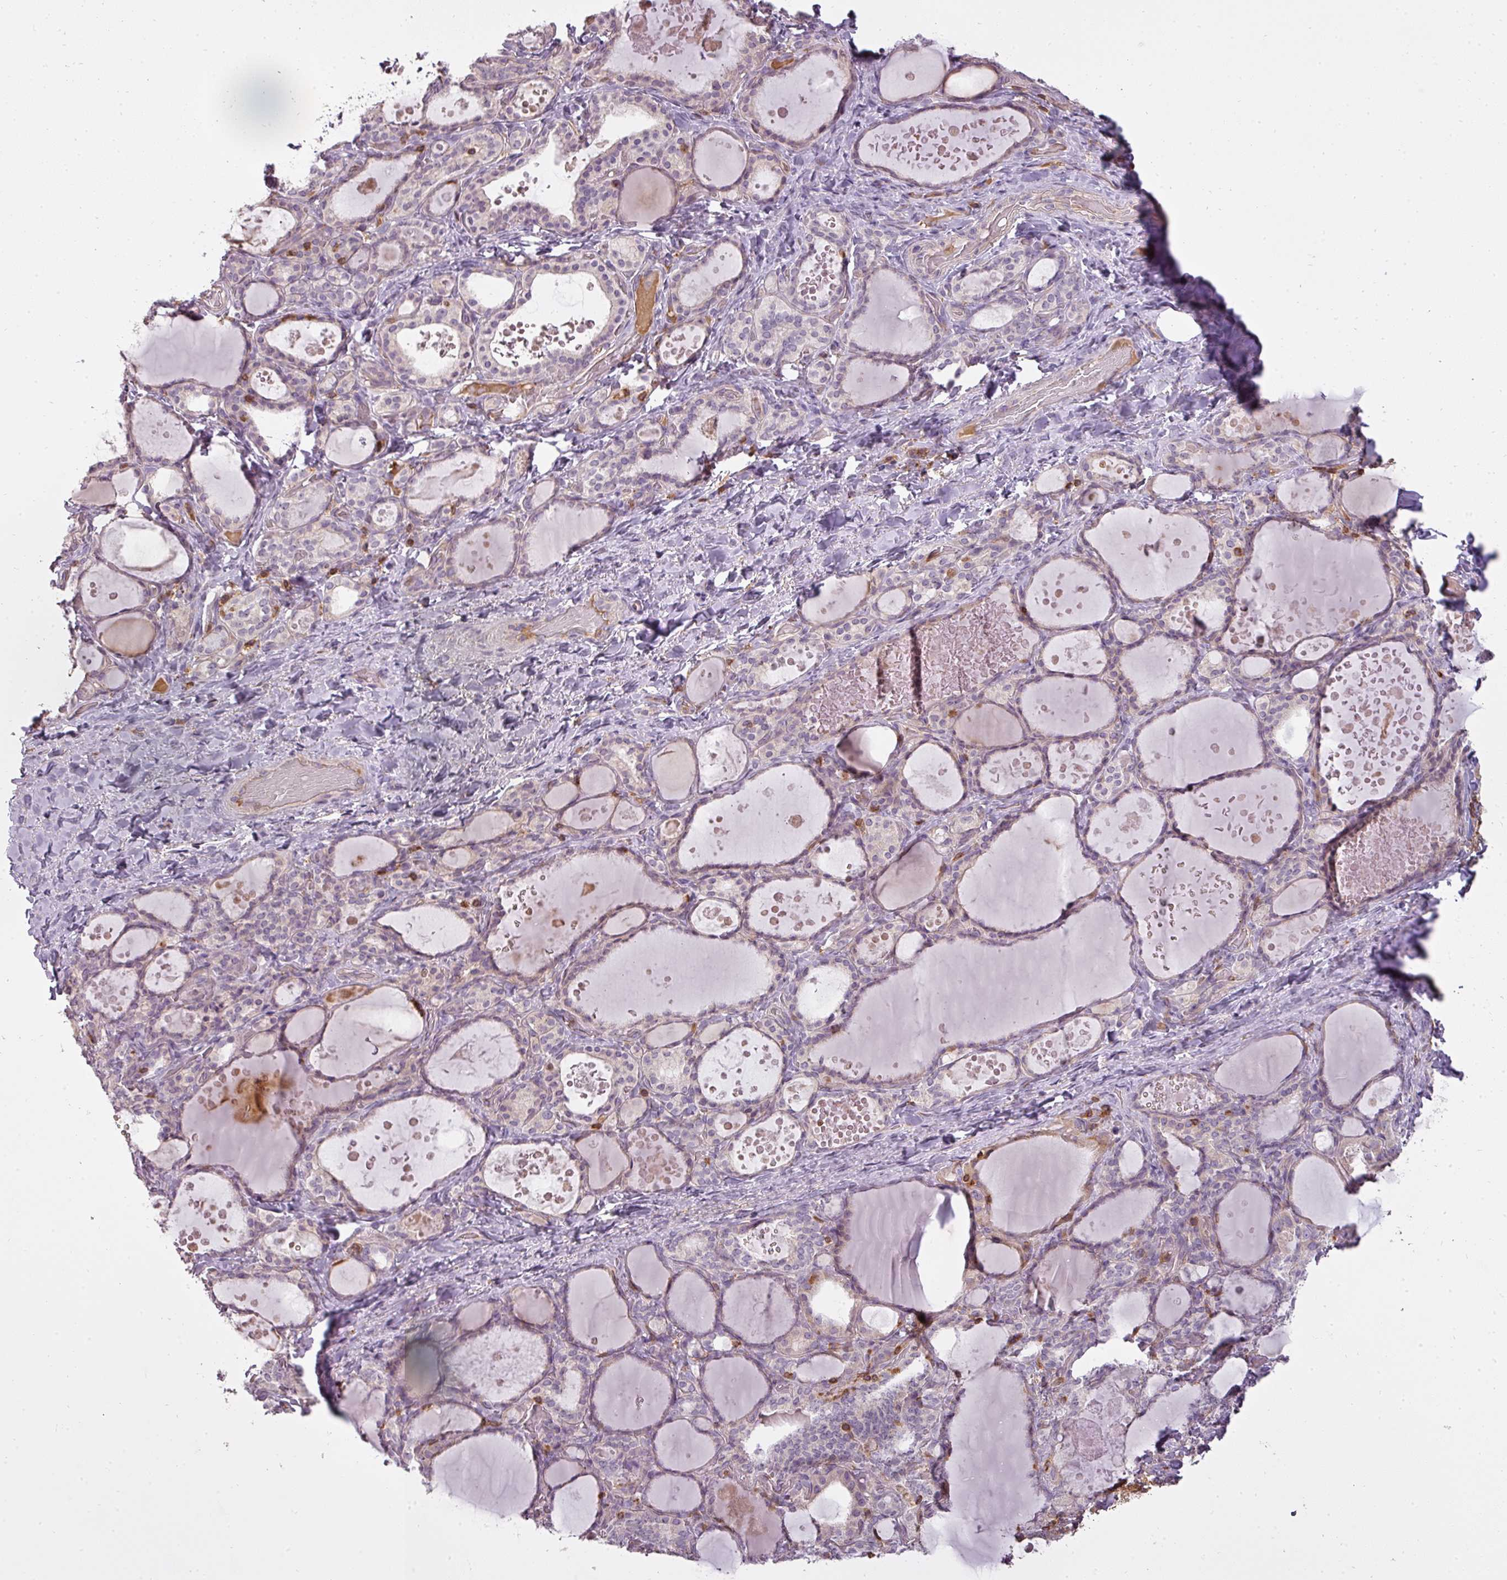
{"staining": {"intensity": "weak", "quantity": "25%-75%", "location": "cytoplasmic/membranous"}, "tissue": "thyroid gland", "cell_type": "Glandular cells", "image_type": "normal", "snomed": [{"axis": "morphology", "description": "Normal tissue, NOS"}, {"axis": "topography", "description": "Thyroid gland"}], "caption": "Immunohistochemistry (IHC) (DAB (3,3'-diaminobenzidine)) staining of benign human thyroid gland shows weak cytoplasmic/membranous protein staining in approximately 25%-75% of glandular cells.", "gene": "STK4", "patient": {"sex": "female", "age": 46}}